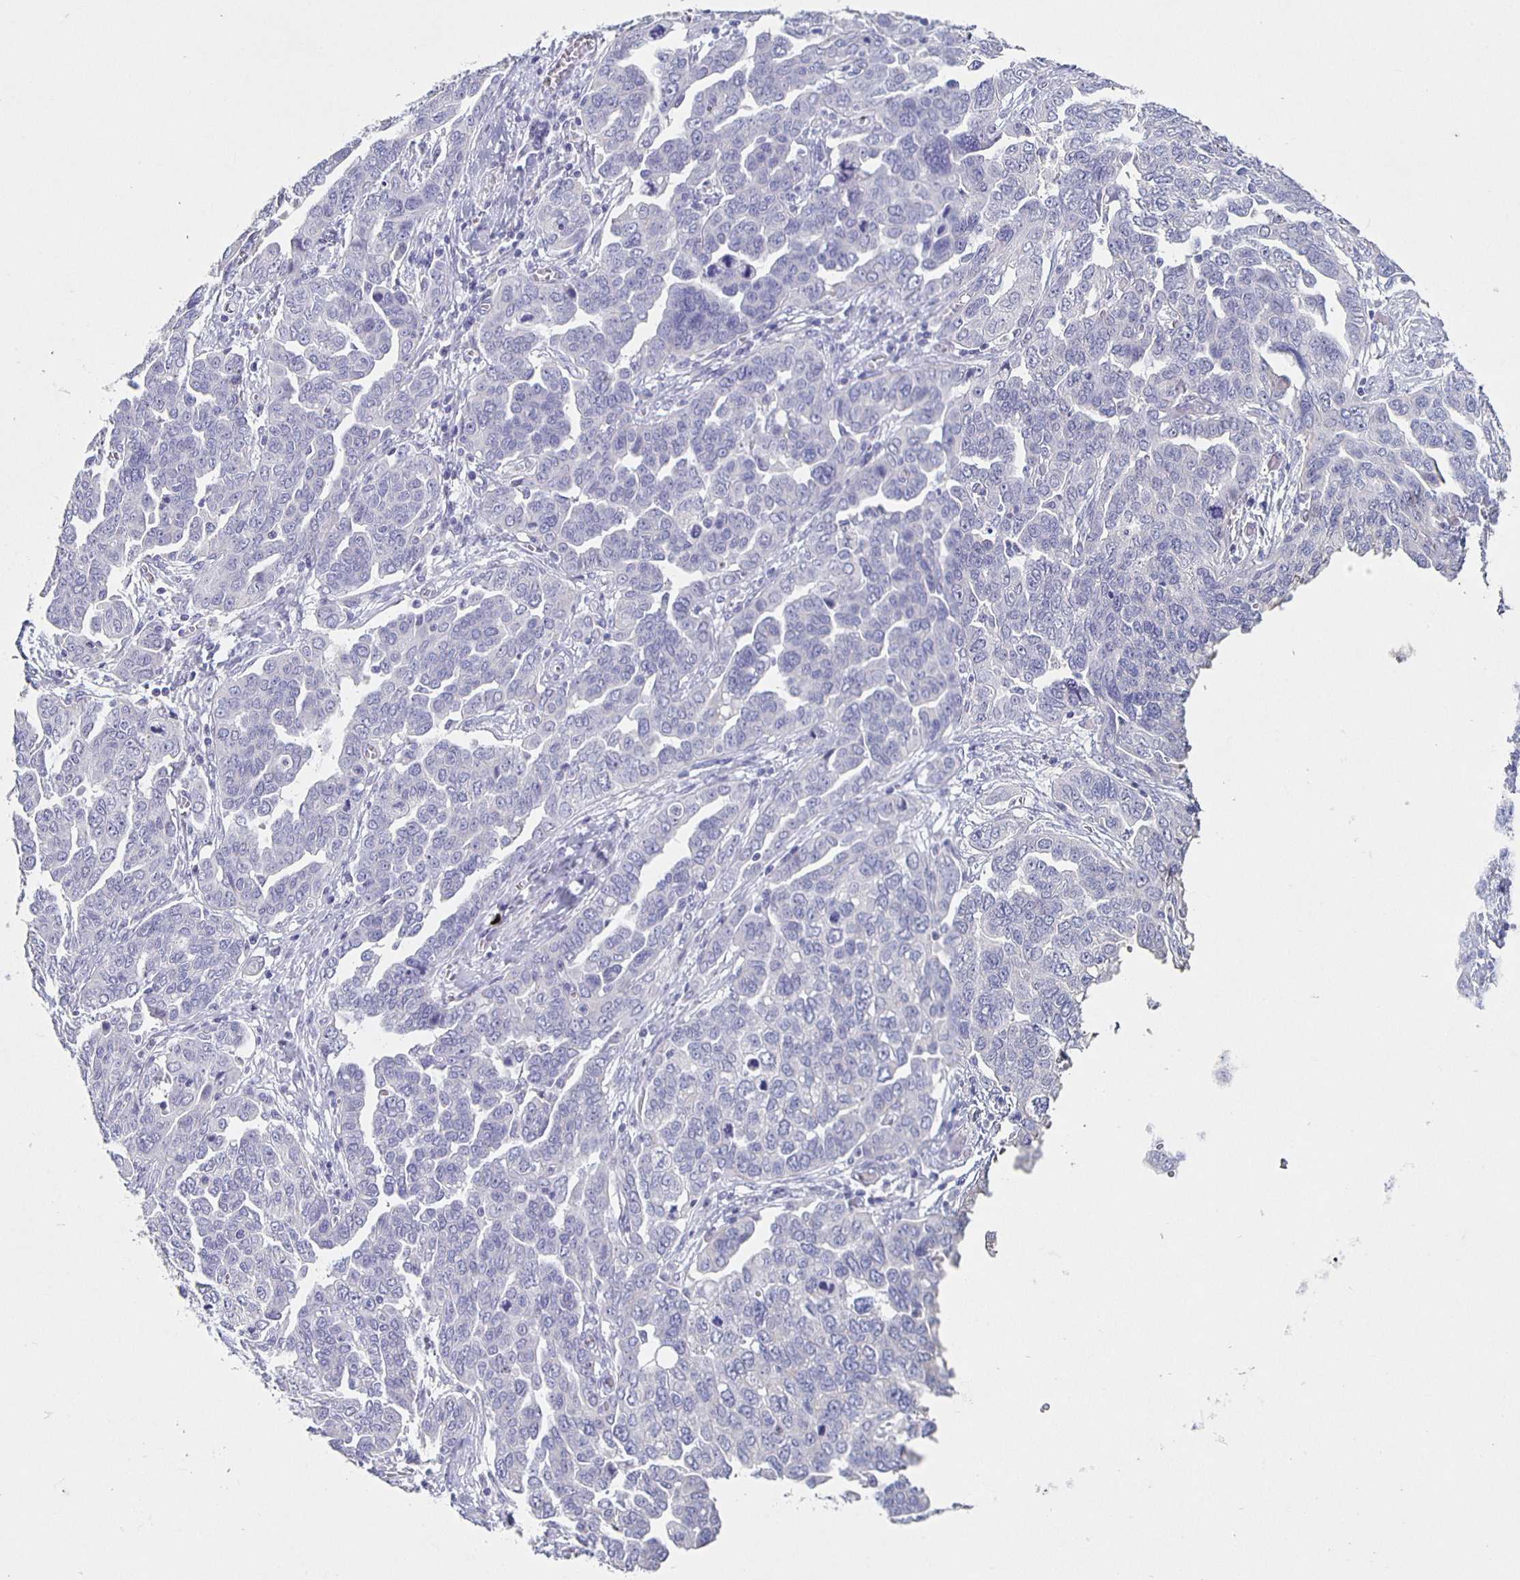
{"staining": {"intensity": "negative", "quantity": "none", "location": "none"}, "tissue": "ovarian cancer", "cell_type": "Tumor cells", "image_type": "cancer", "snomed": [{"axis": "morphology", "description": "Cystadenocarcinoma, serous, NOS"}, {"axis": "topography", "description": "Ovary"}], "caption": "Image shows no protein positivity in tumor cells of serous cystadenocarcinoma (ovarian) tissue.", "gene": "CARNS1", "patient": {"sex": "female", "age": 59}}